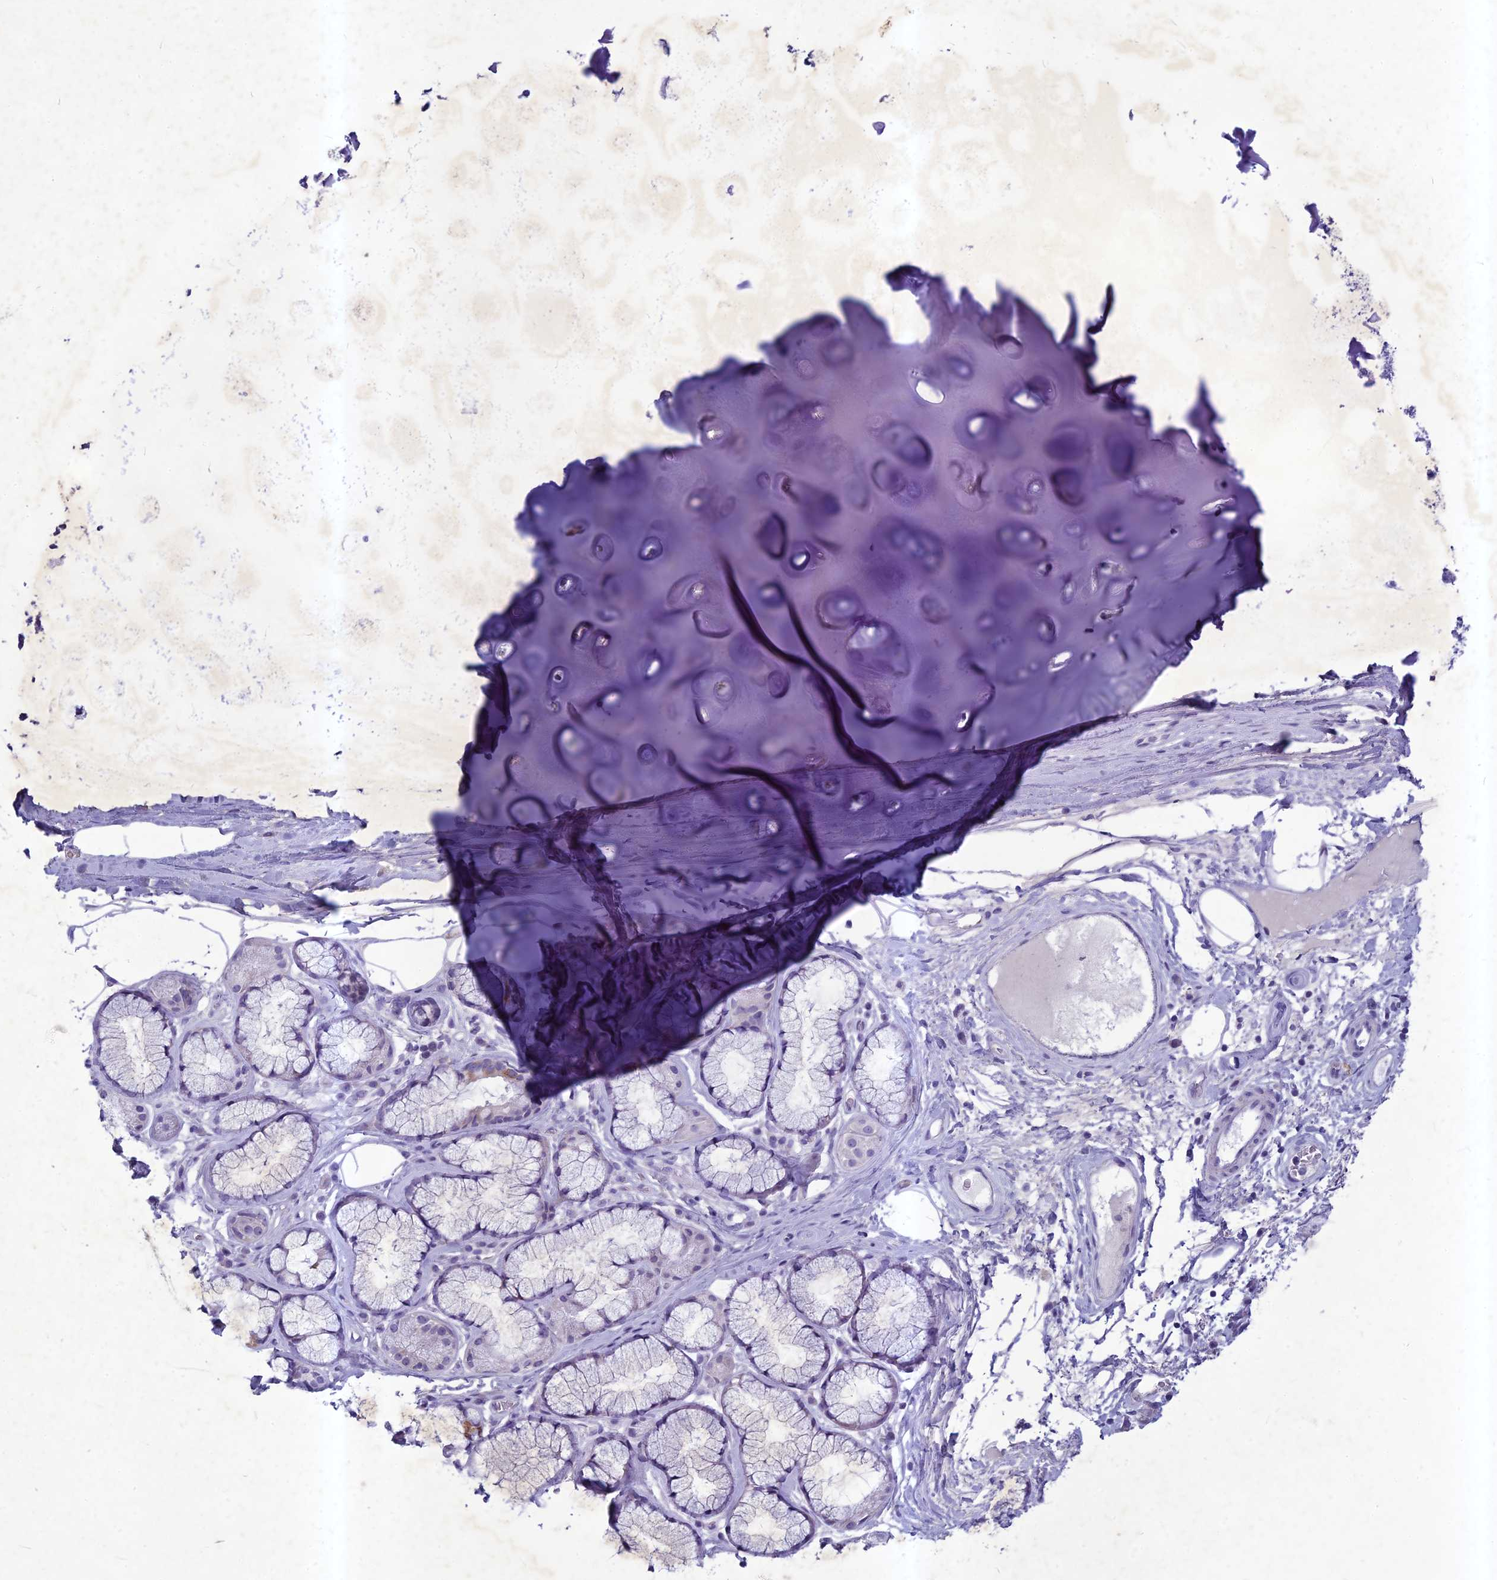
{"staining": {"intensity": "negative", "quantity": "none", "location": "none"}, "tissue": "adipose tissue", "cell_type": "Adipocytes", "image_type": "normal", "snomed": [{"axis": "morphology", "description": "Normal tissue, NOS"}, {"axis": "topography", "description": "Cartilage tissue"}], "caption": "Immunohistochemistry (IHC) image of unremarkable adipose tissue stained for a protein (brown), which shows no positivity in adipocytes. (Immunohistochemistry, brightfield microscopy, high magnification).", "gene": "HIGD1A", "patient": {"sex": "female", "age": 63}}